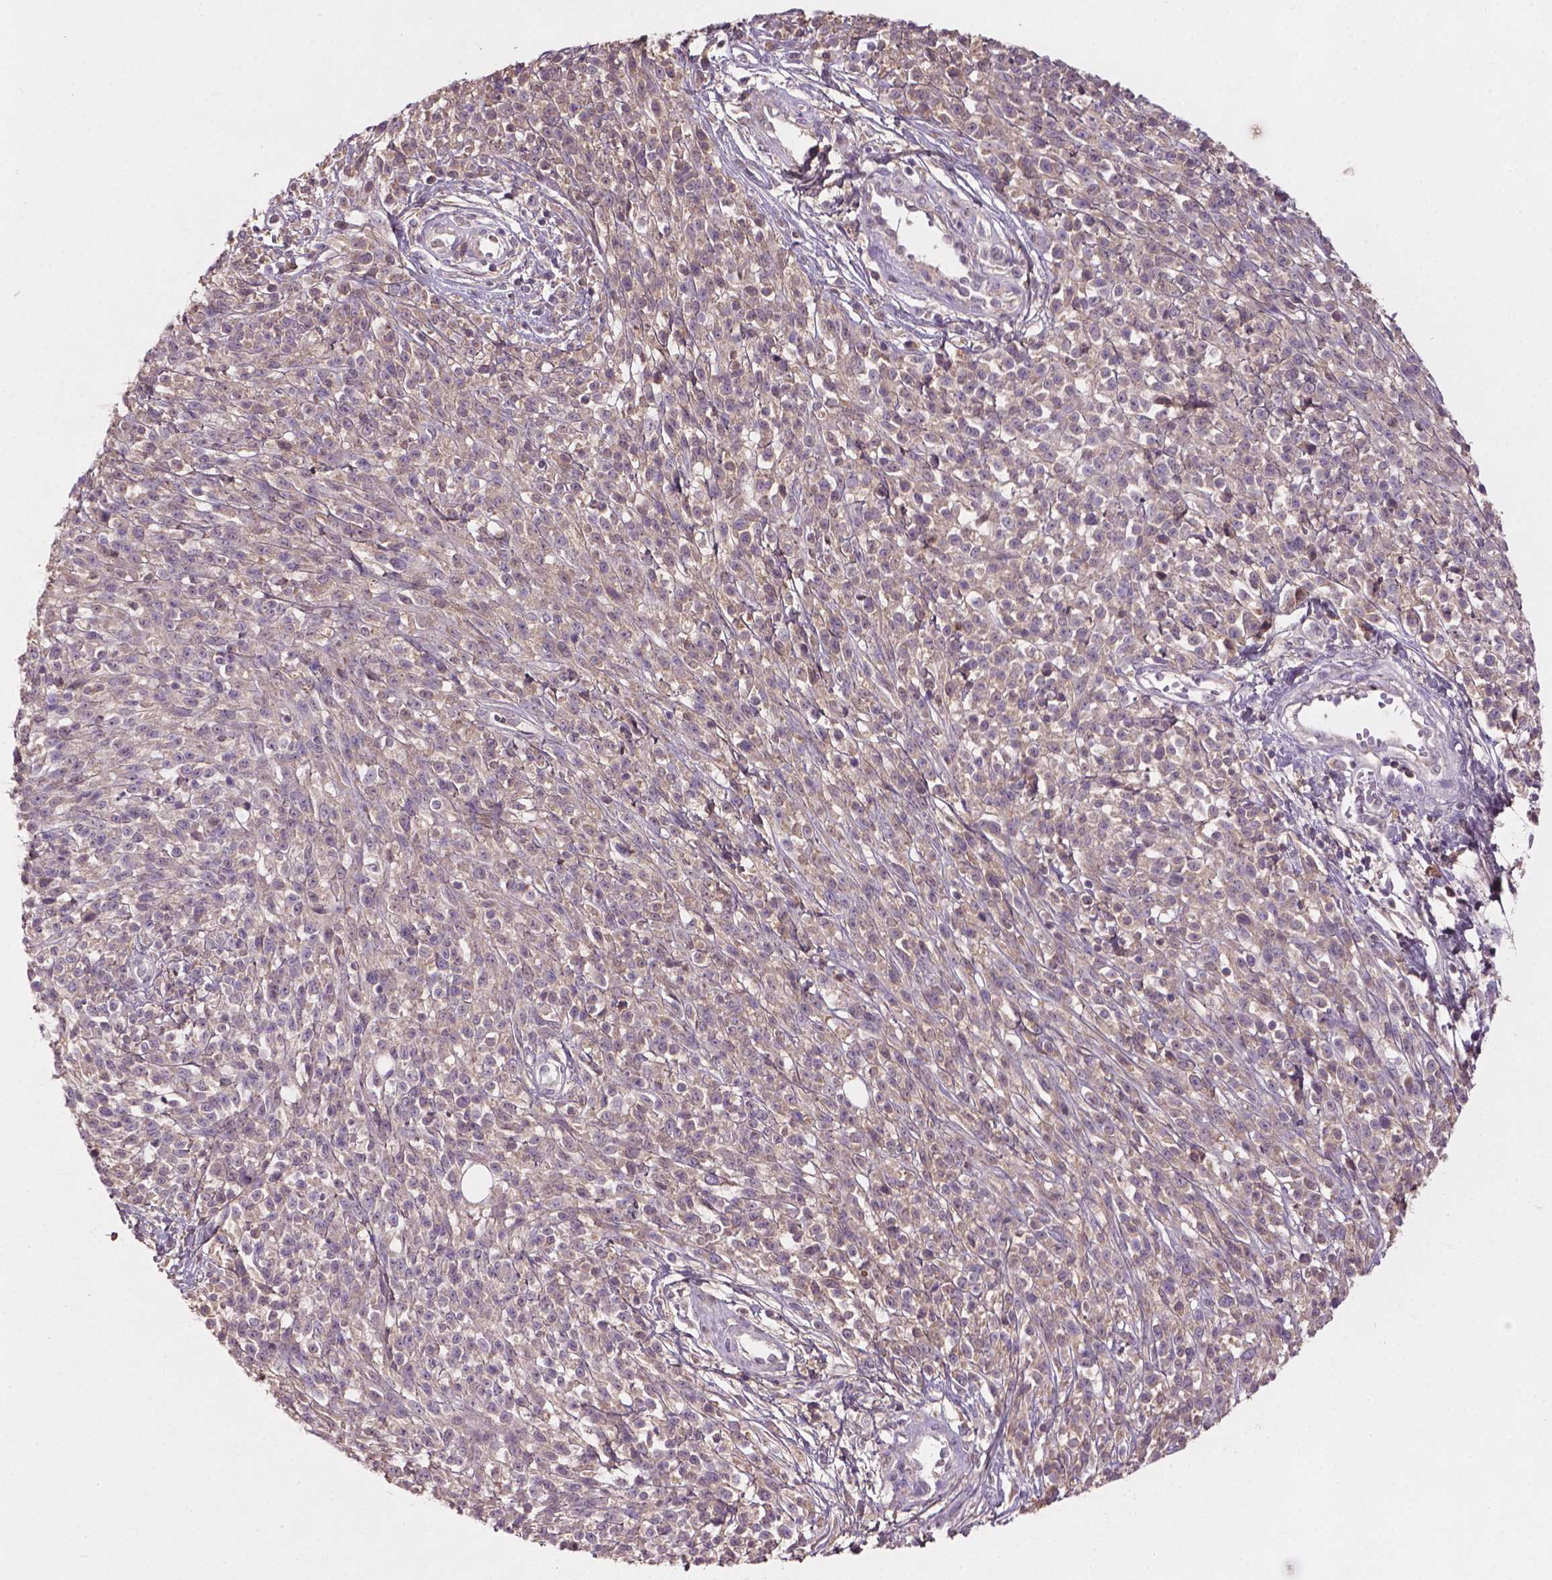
{"staining": {"intensity": "negative", "quantity": "none", "location": "none"}, "tissue": "melanoma", "cell_type": "Tumor cells", "image_type": "cancer", "snomed": [{"axis": "morphology", "description": "Malignant melanoma, NOS"}, {"axis": "topography", "description": "Skin"}, {"axis": "topography", "description": "Skin of trunk"}], "caption": "This photomicrograph is of melanoma stained with immunohistochemistry to label a protein in brown with the nuclei are counter-stained blue. There is no staining in tumor cells. The staining is performed using DAB brown chromogen with nuclei counter-stained in using hematoxylin.", "gene": "SOX17", "patient": {"sex": "male", "age": 74}}